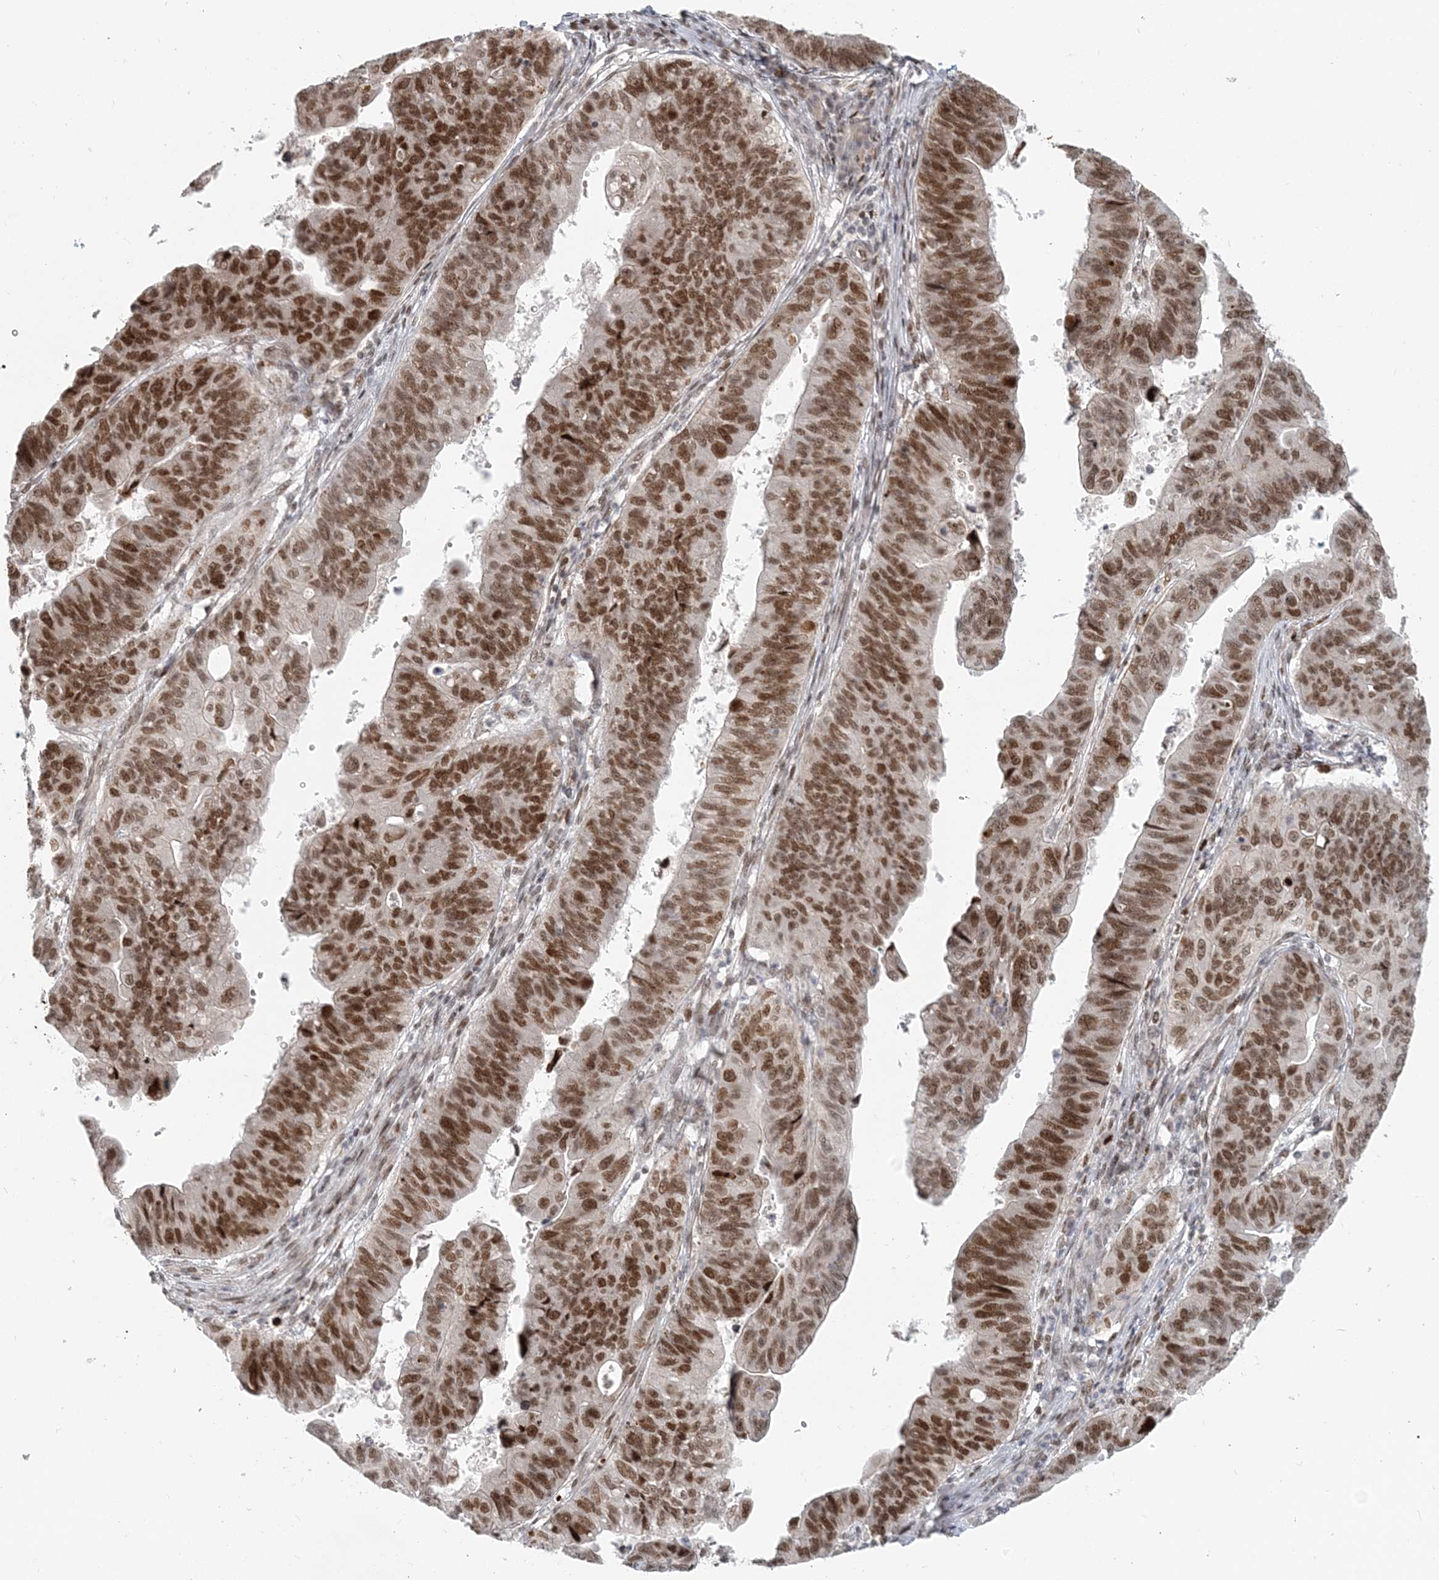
{"staining": {"intensity": "moderate", "quantity": ">75%", "location": "nuclear"}, "tissue": "stomach cancer", "cell_type": "Tumor cells", "image_type": "cancer", "snomed": [{"axis": "morphology", "description": "Adenocarcinoma, NOS"}, {"axis": "topography", "description": "Stomach"}], "caption": "Stomach cancer (adenocarcinoma) stained with DAB (3,3'-diaminobenzidine) immunohistochemistry (IHC) demonstrates medium levels of moderate nuclear positivity in about >75% of tumor cells.", "gene": "BAZ1B", "patient": {"sex": "male", "age": 59}}